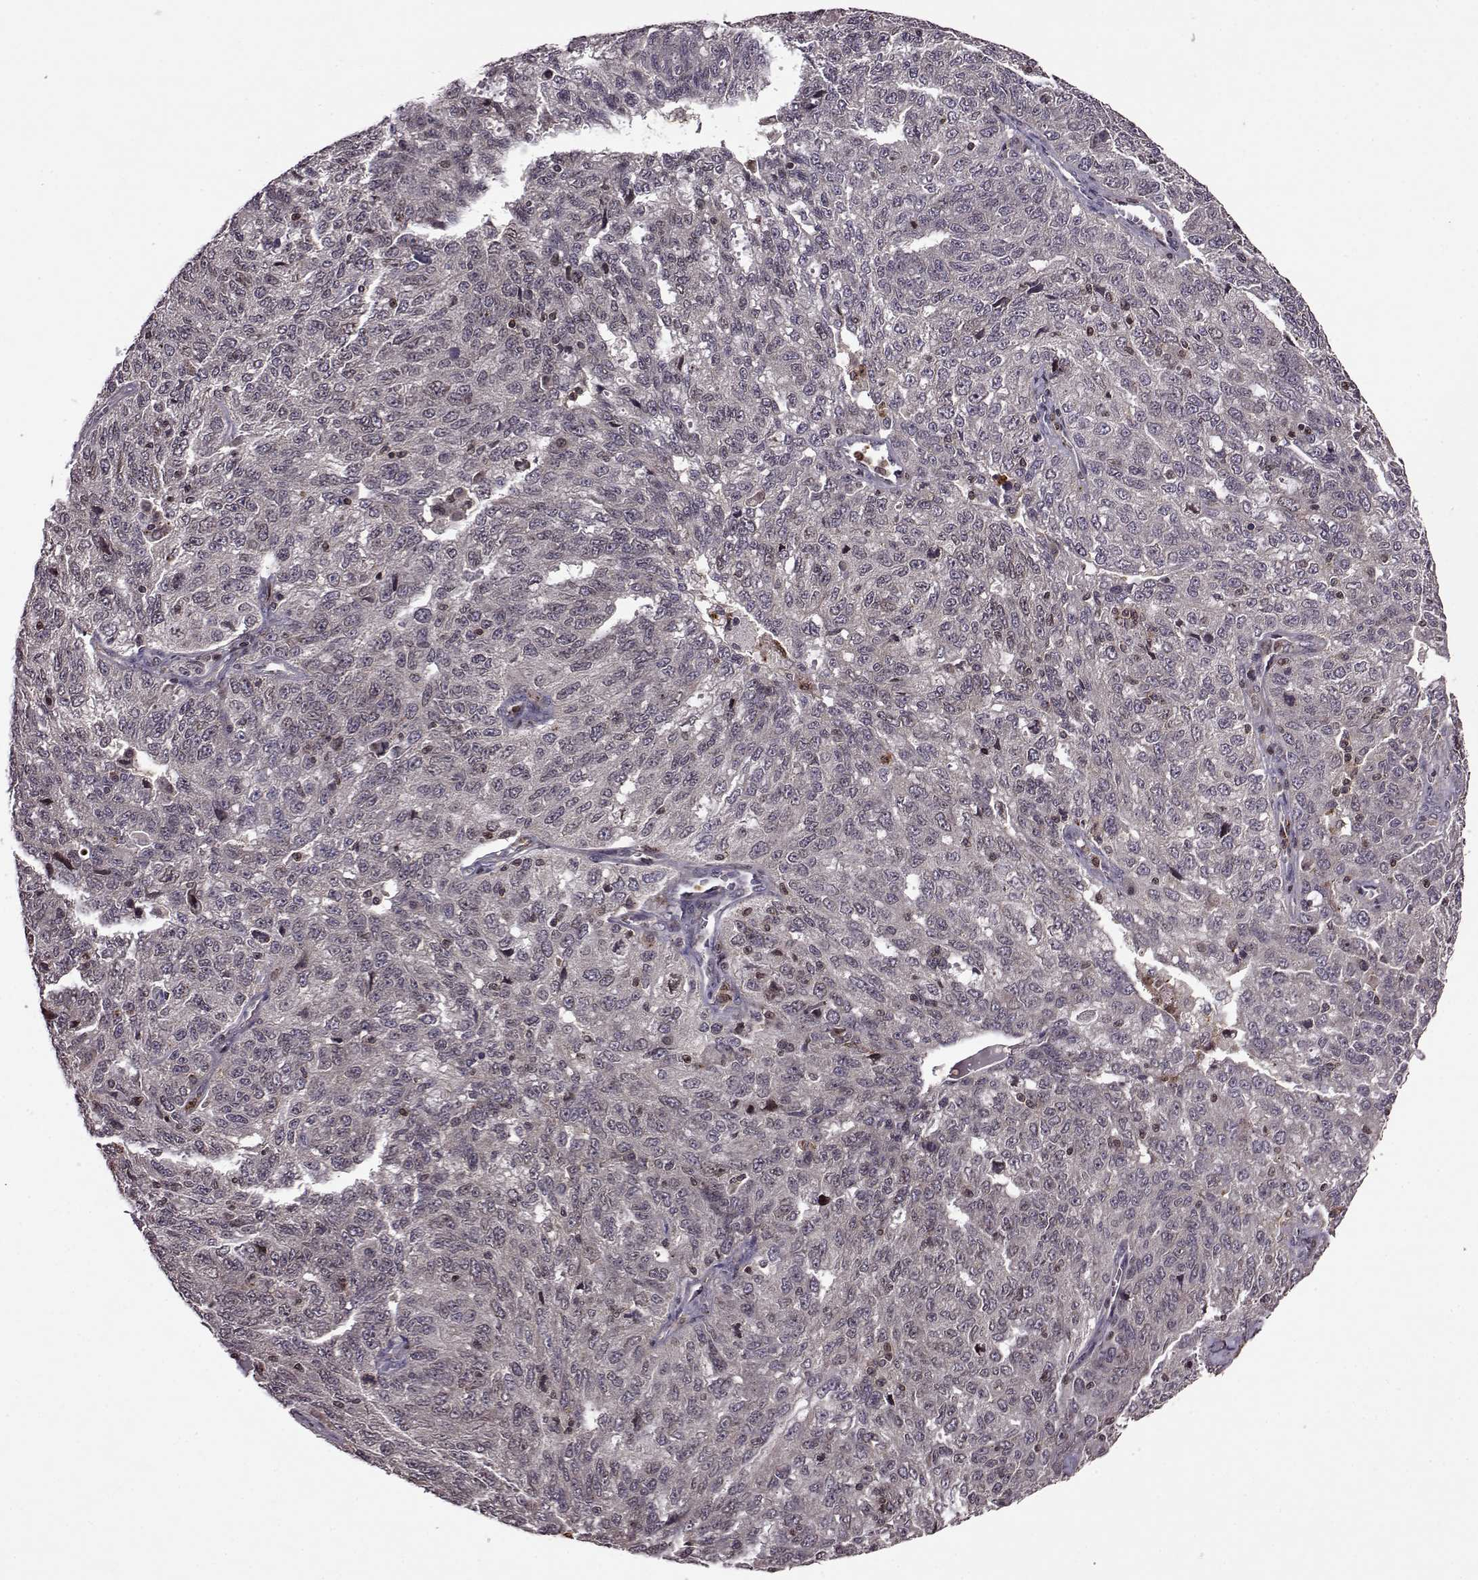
{"staining": {"intensity": "negative", "quantity": "none", "location": "none"}, "tissue": "ovarian cancer", "cell_type": "Tumor cells", "image_type": "cancer", "snomed": [{"axis": "morphology", "description": "Cystadenocarcinoma, serous, NOS"}, {"axis": "topography", "description": "Ovary"}], "caption": "Tumor cells show no significant staining in ovarian cancer (serous cystadenocarcinoma).", "gene": "TRMU", "patient": {"sex": "female", "age": 71}}